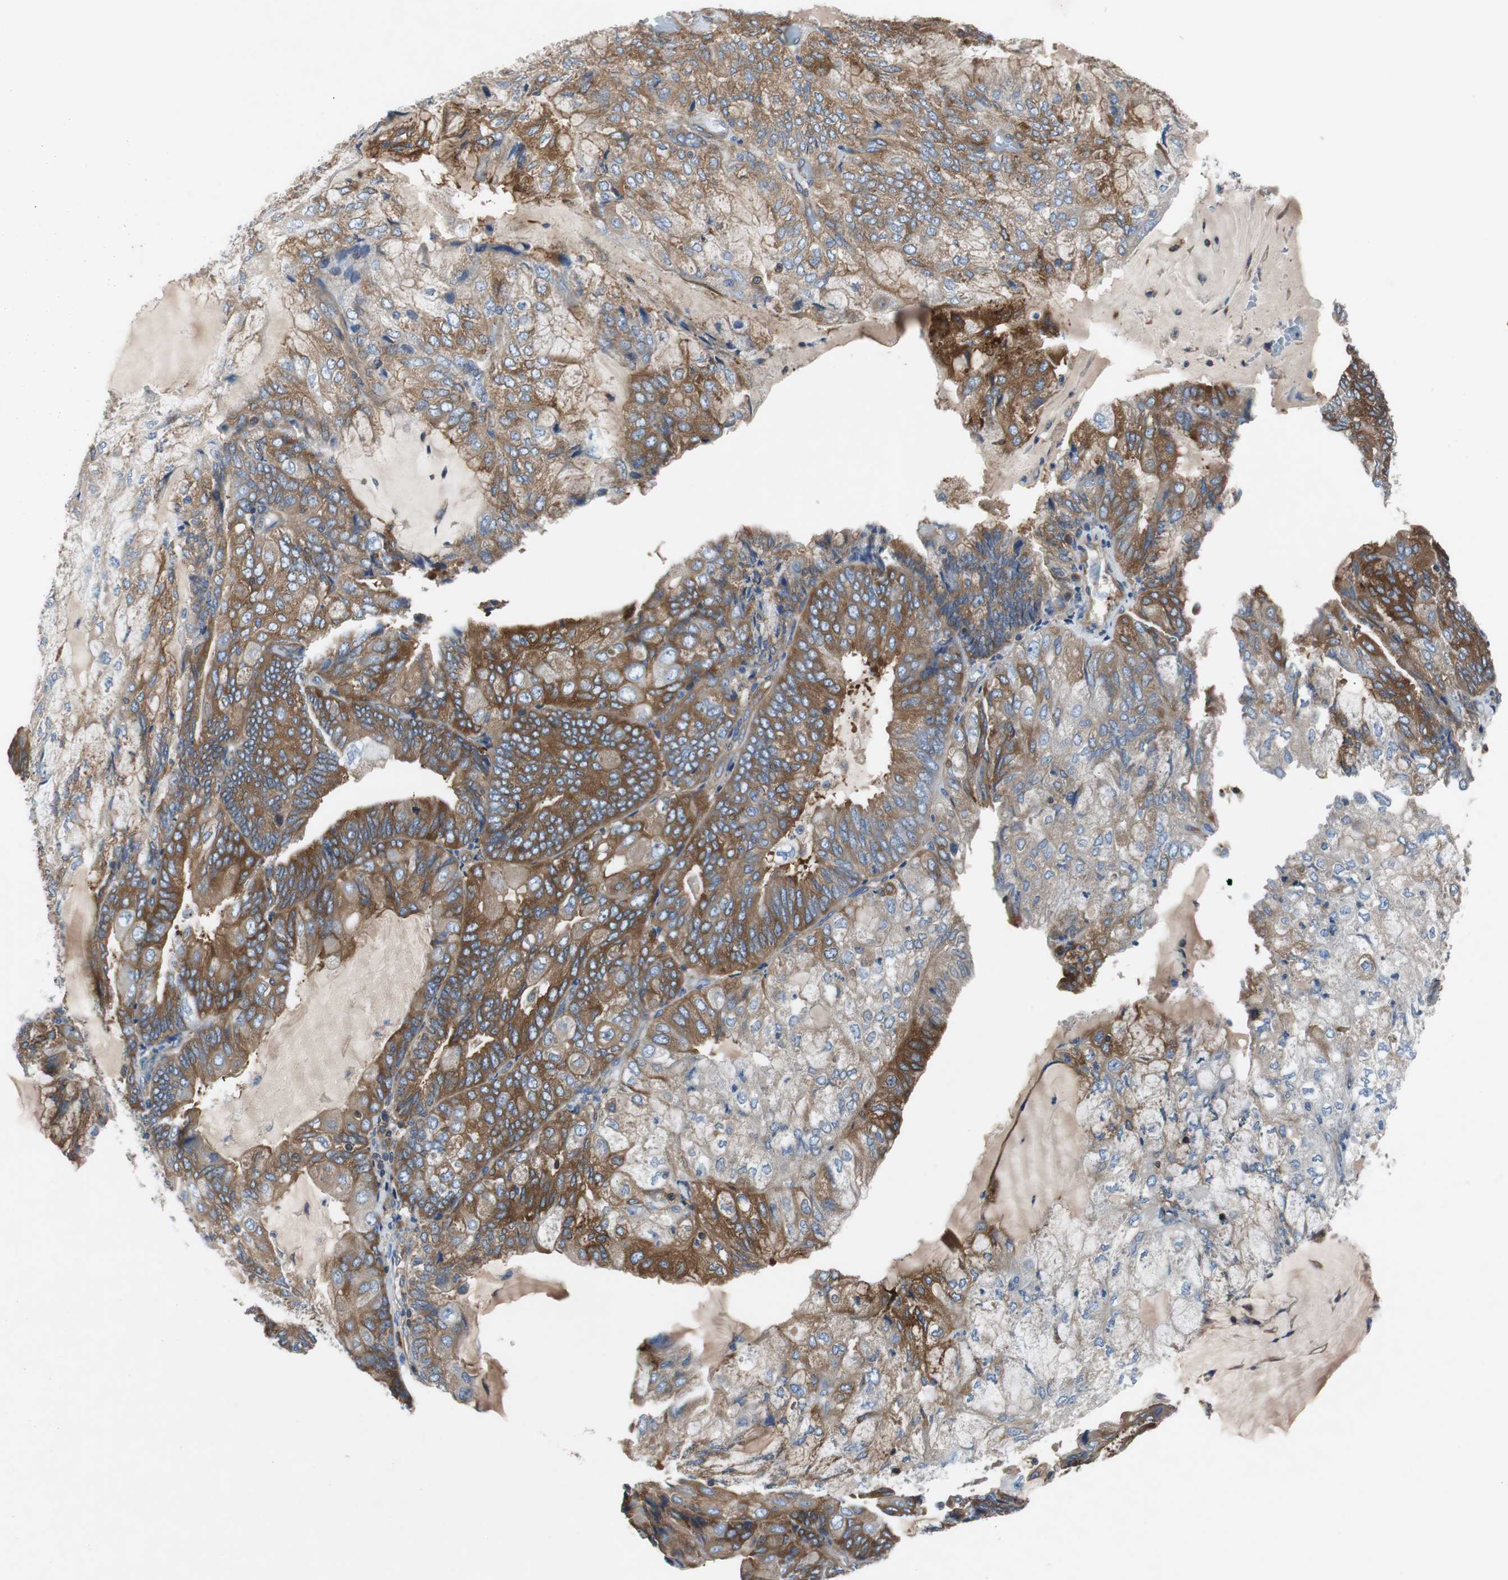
{"staining": {"intensity": "moderate", "quantity": "25%-75%", "location": "cytoplasmic/membranous"}, "tissue": "endometrial cancer", "cell_type": "Tumor cells", "image_type": "cancer", "snomed": [{"axis": "morphology", "description": "Adenocarcinoma, NOS"}, {"axis": "topography", "description": "Endometrium"}], "caption": "Tumor cells demonstrate moderate cytoplasmic/membranous expression in about 25%-75% of cells in endometrial adenocarcinoma.", "gene": "GYS1", "patient": {"sex": "female", "age": 81}}